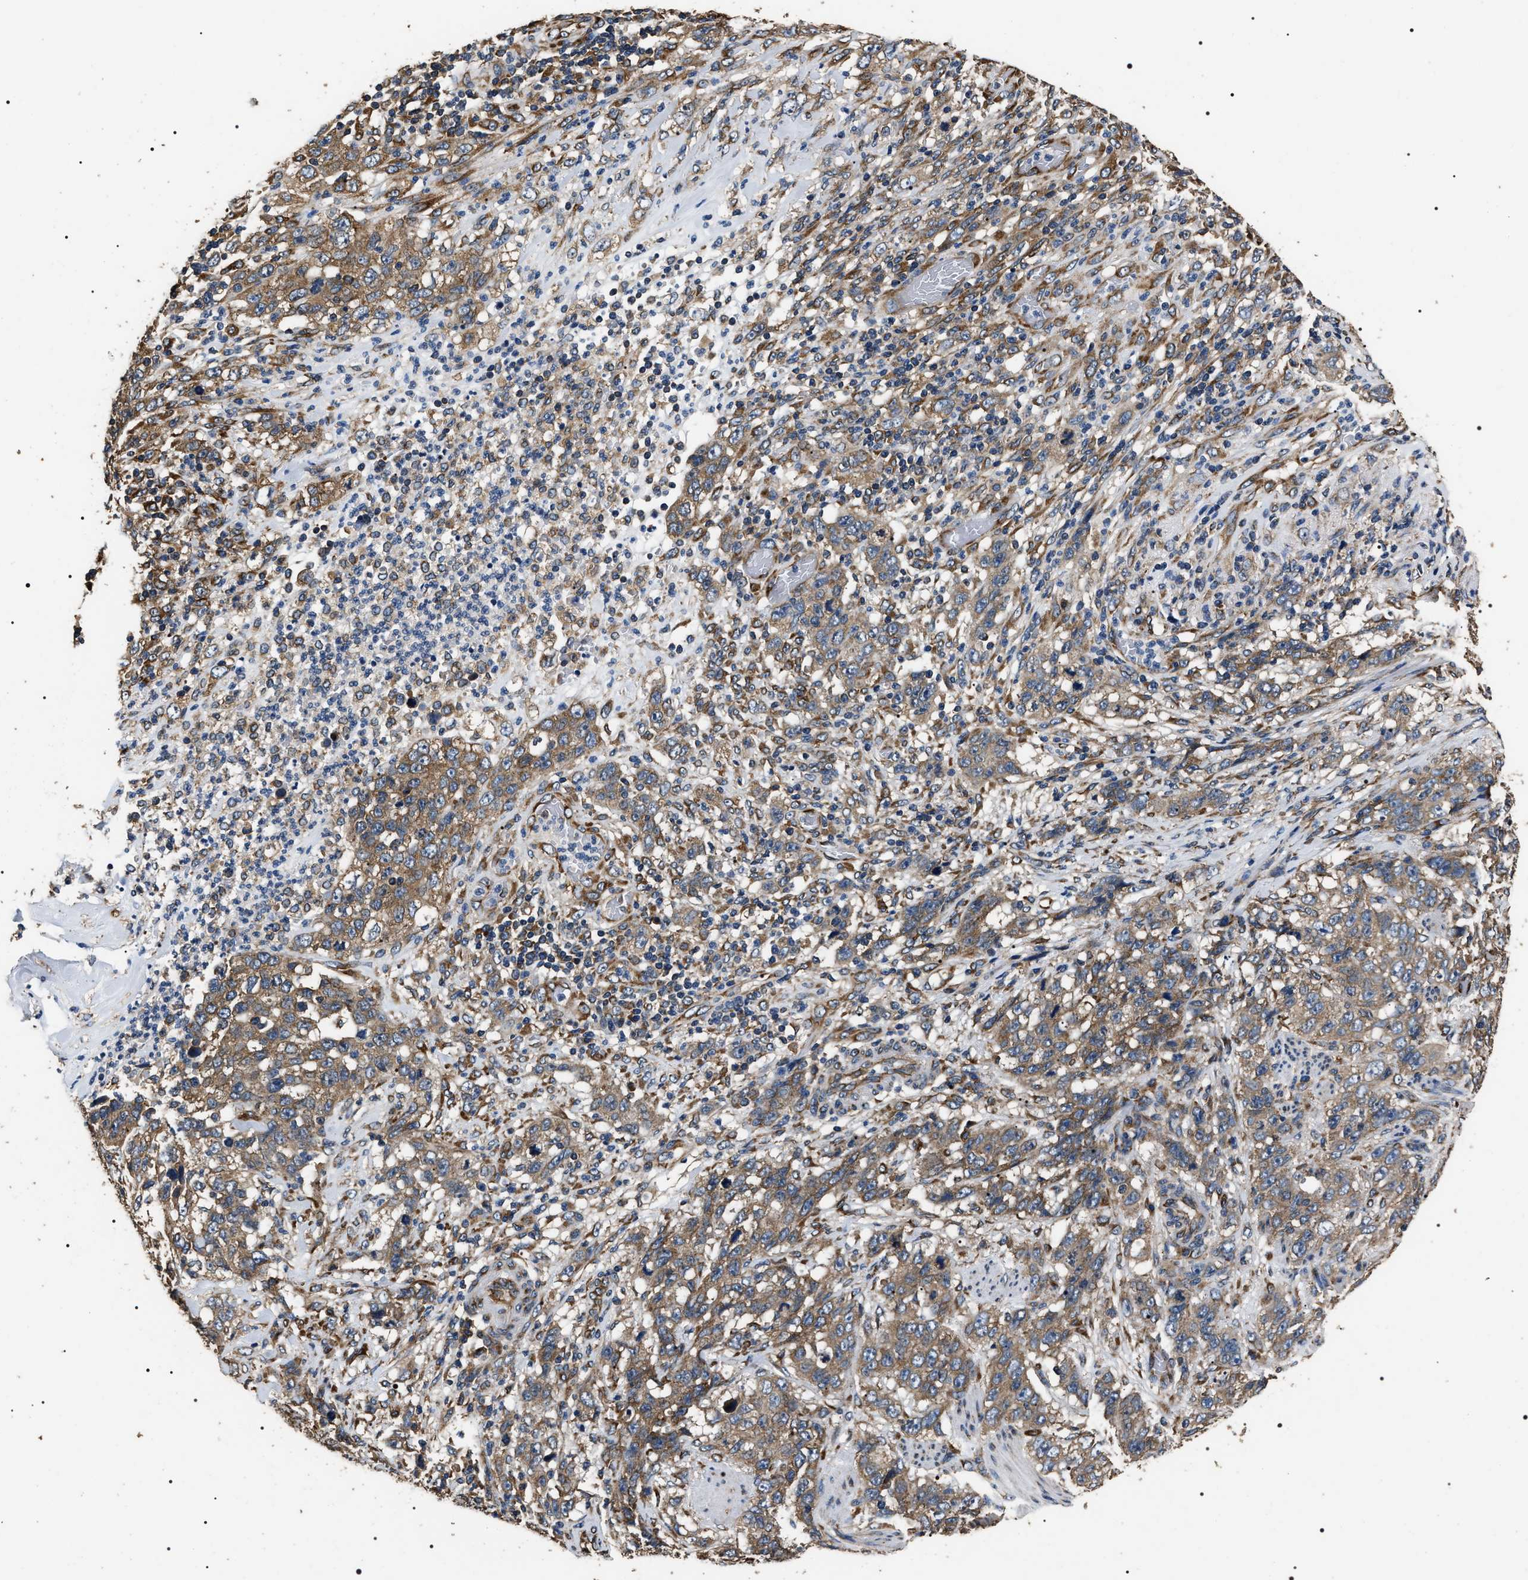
{"staining": {"intensity": "moderate", "quantity": ">75%", "location": "cytoplasmic/membranous"}, "tissue": "stomach cancer", "cell_type": "Tumor cells", "image_type": "cancer", "snomed": [{"axis": "morphology", "description": "Adenocarcinoma, NOS"}, {"axis": "topography", "description": "Stomach"}], "caption": "Immunohistochemistry (IHC) micrograph of neoplastic tissue: human stomach adenocarcinoma stained using immunohistochemistry (IHC) exhibits medium levels of moderate protein expression localized specifically in the cytoplasmic/membranous of tumor cells, appearing as a cytoplasmic/membranous brown color.", "gene": "KTN1", "patient": {"sex": "male", "age": 48}}